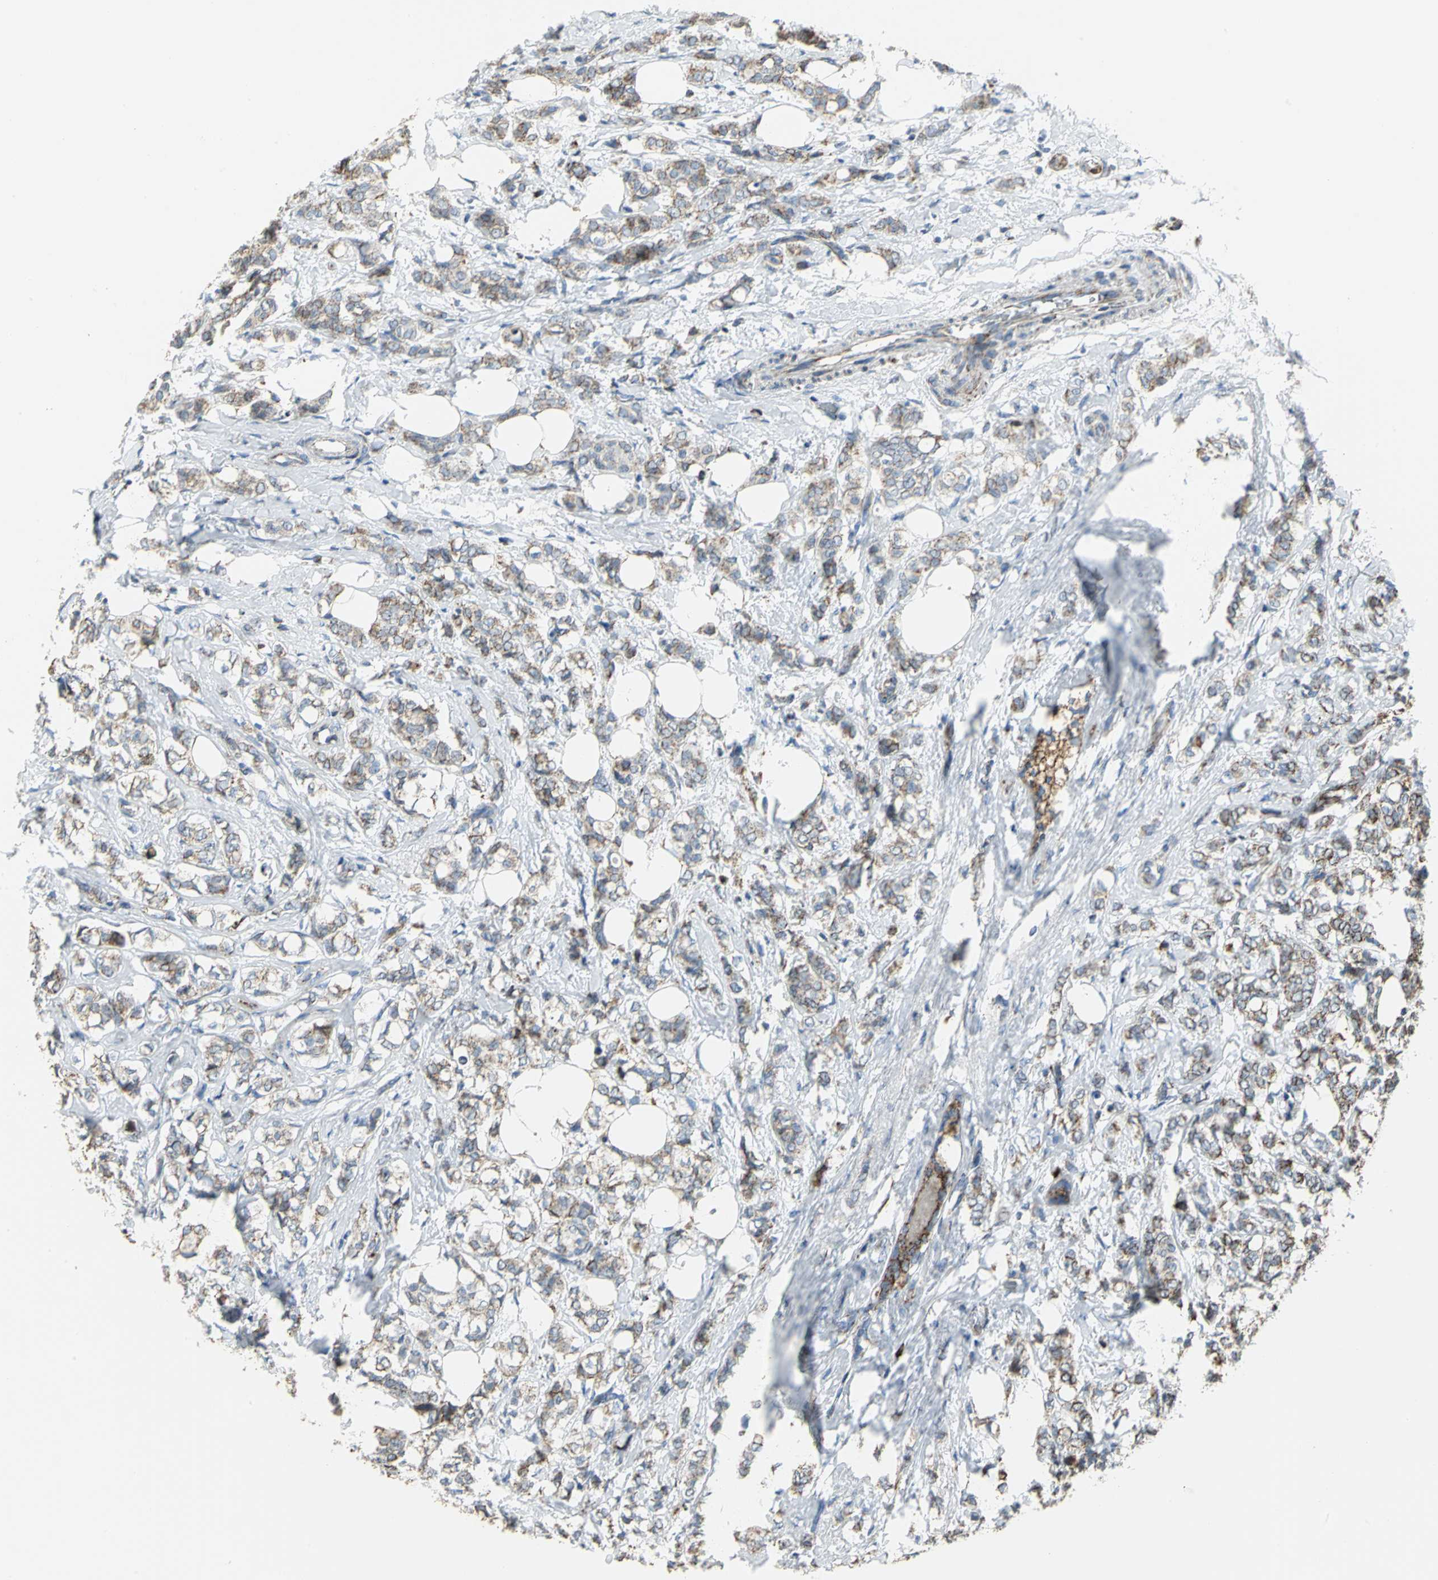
{"staining": {"intensity": "moderate", "quantity": "<25%", "location": "cytoplasmic/membranous"}, "tissue": "breast cancer", "cell_type": "Tumor cells", "image_type": "cancer", "snomed": [{"axis": "morphology", "description": "Lobular carcinoma"}, {"axis": "topography", "description": "Breast"}], "caption": "Tumor cells display low levels of moderate cytoplasmic/membranous positivity in about <25% of cells in human breast lobular carcinoma.", "gene": "NTRK1", "patient": {"sex": "female", "age": 60}}